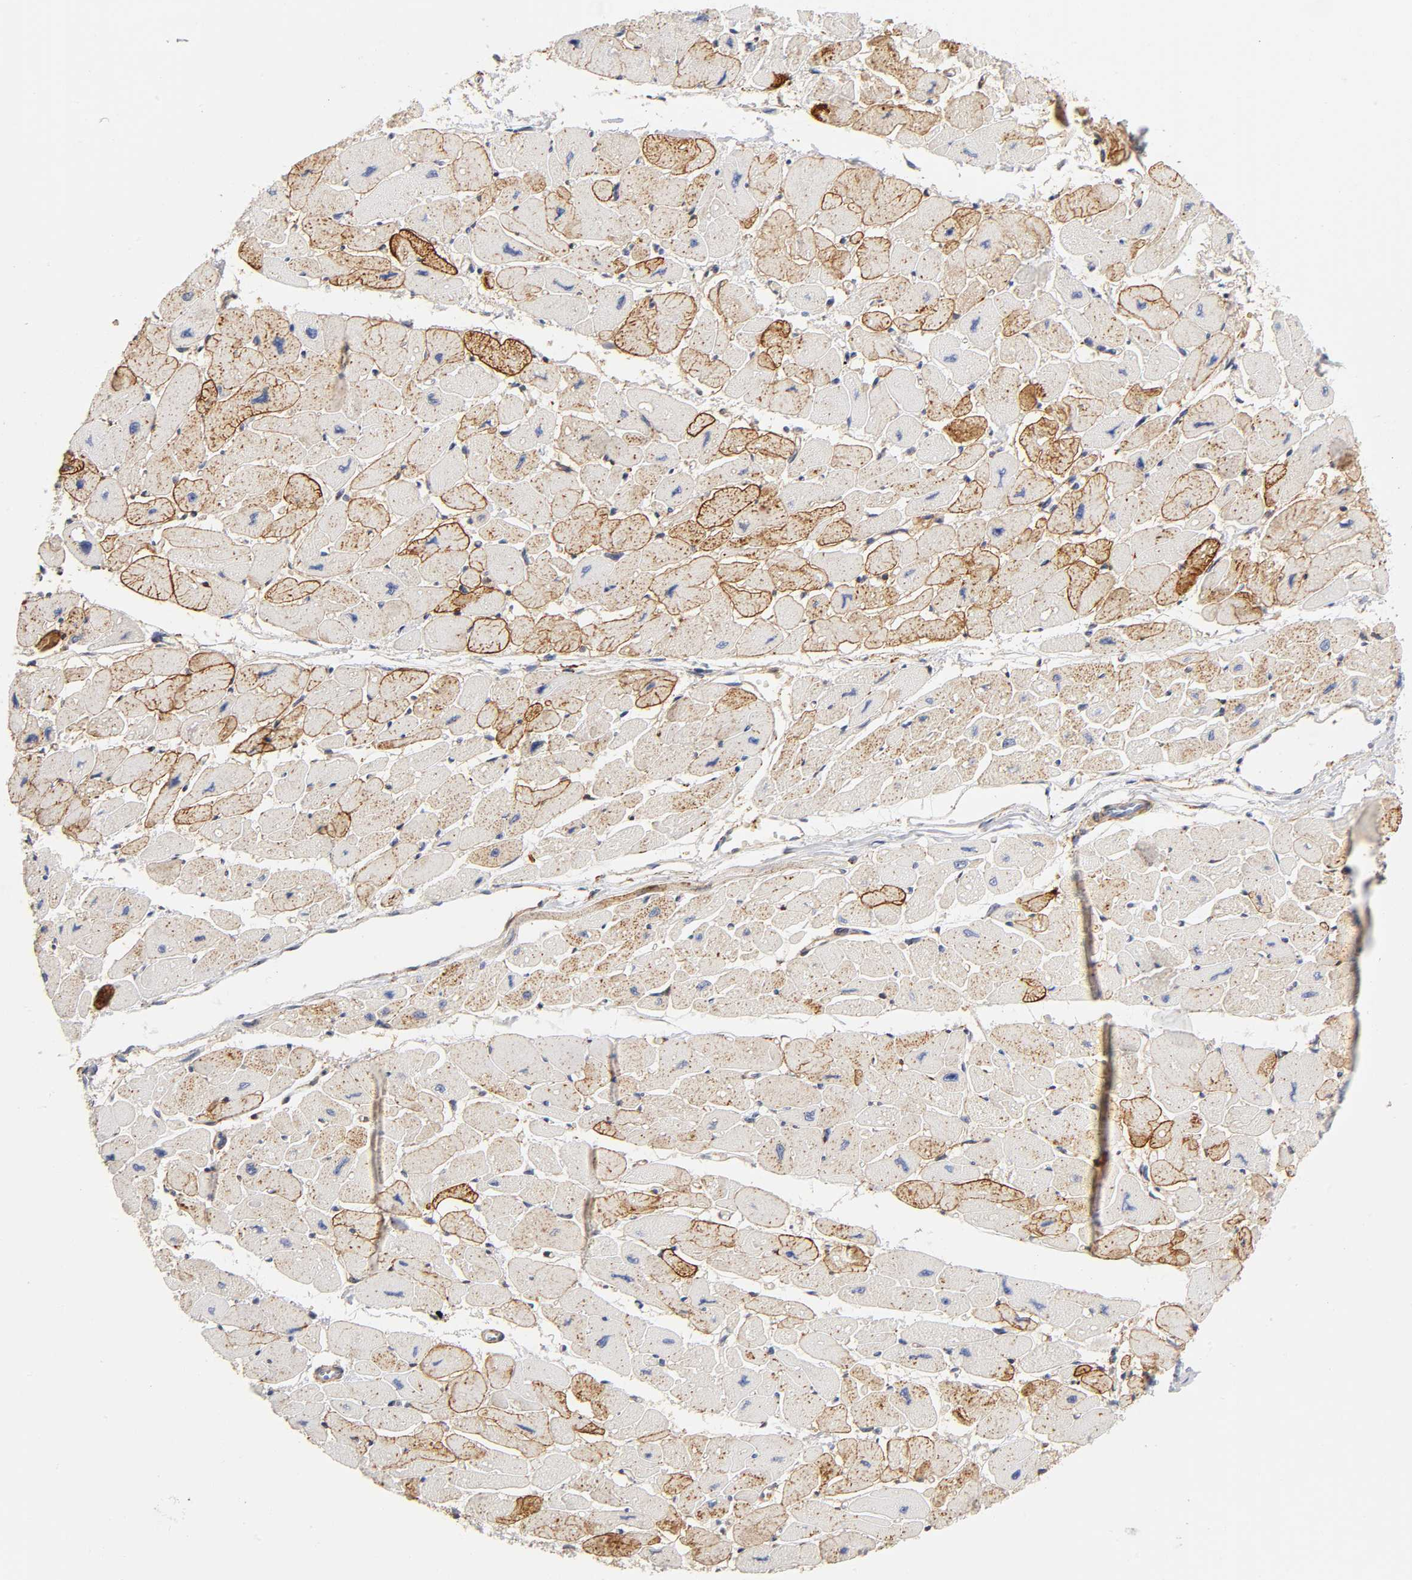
{"staining": {"intensity": "moderate", "quantity": "25%-75%", "location": "cytoplasmic/membranous"}, "tissue": "heart muscle", "cell_type": "Cardiomyocytes", "image_type": "normal", "snomed": [{"axis": "morphology", "description": "Normal tissue, NOS"}, {"axis": "topography", "description": "Heart"}], "caption": "The micrograph displays immunohistochemical staining of unremarkable heart muscle. There is moderate cytoplasmic/membranous expression is appreciated in approximately 25%-75% of cardiomyocytes.", "gene": "ANXA7", "patient": {"sex": "female", "age": 54}}